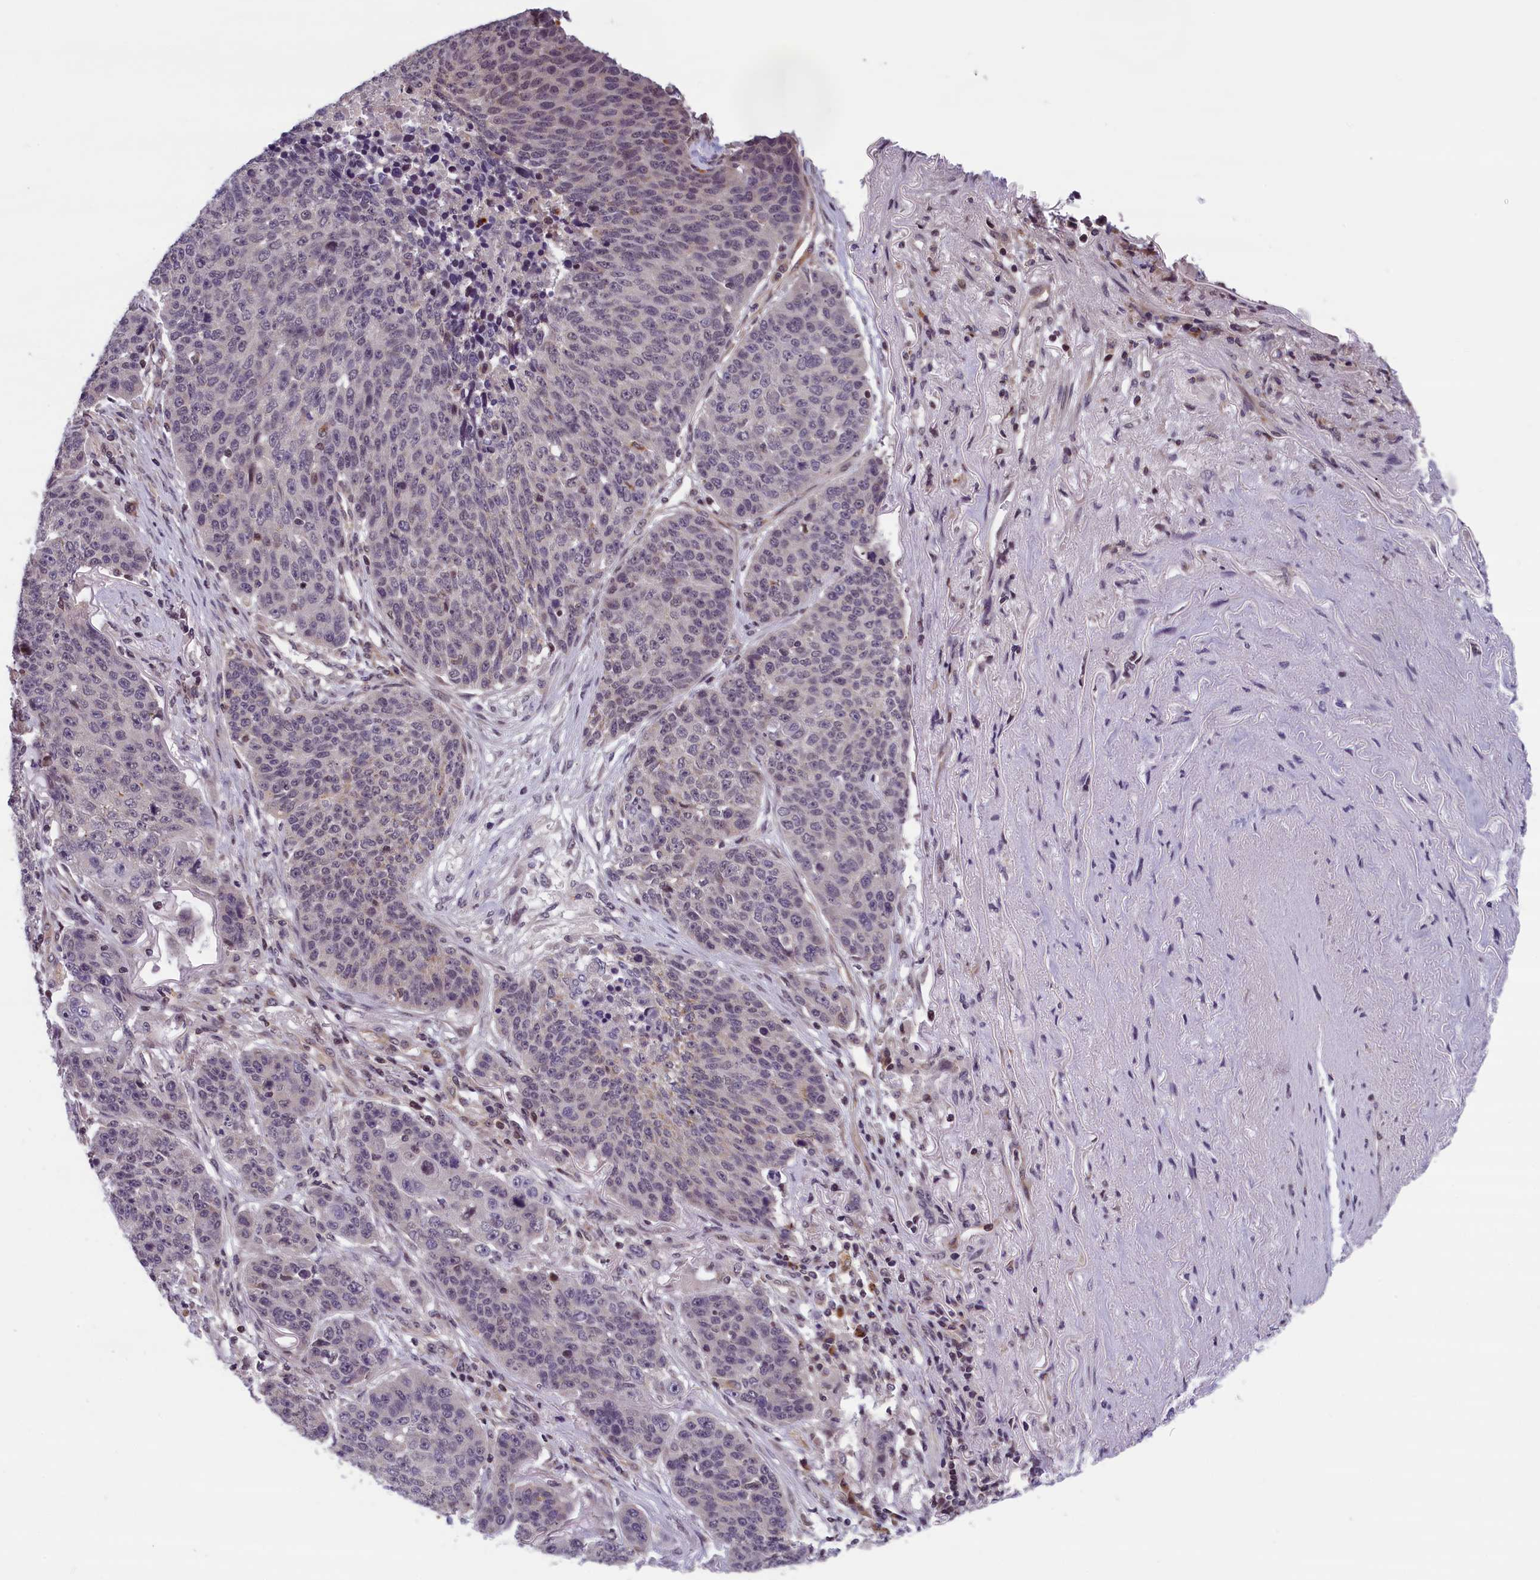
{"staining": {"intensity": "negative", "quantity": "none", "location": "none"}, "tissue": "lung cancer", "cell_type": "Tumor cells", "image_type": "cancer", "snomed": [{"axis": "morphology", "description": "Normal tissue, NOS"}, {"axis": "morphology", "description": "Squamous cell carcinoma, NOS"}, {"axis": "topography", "description": "Lymph node"}, {"axis": "topography", "description": "Lung"}], "caption": "The immunohistochemistry micrograph has no significant positivity in tumor cells of lung cancer (squamous cell carcinoma) tissue. (Immunohistochemistry, brightfield microscopy, high magnification).", "gene": "KCNK6", "patient": {"sex": "male", "age": 66}}